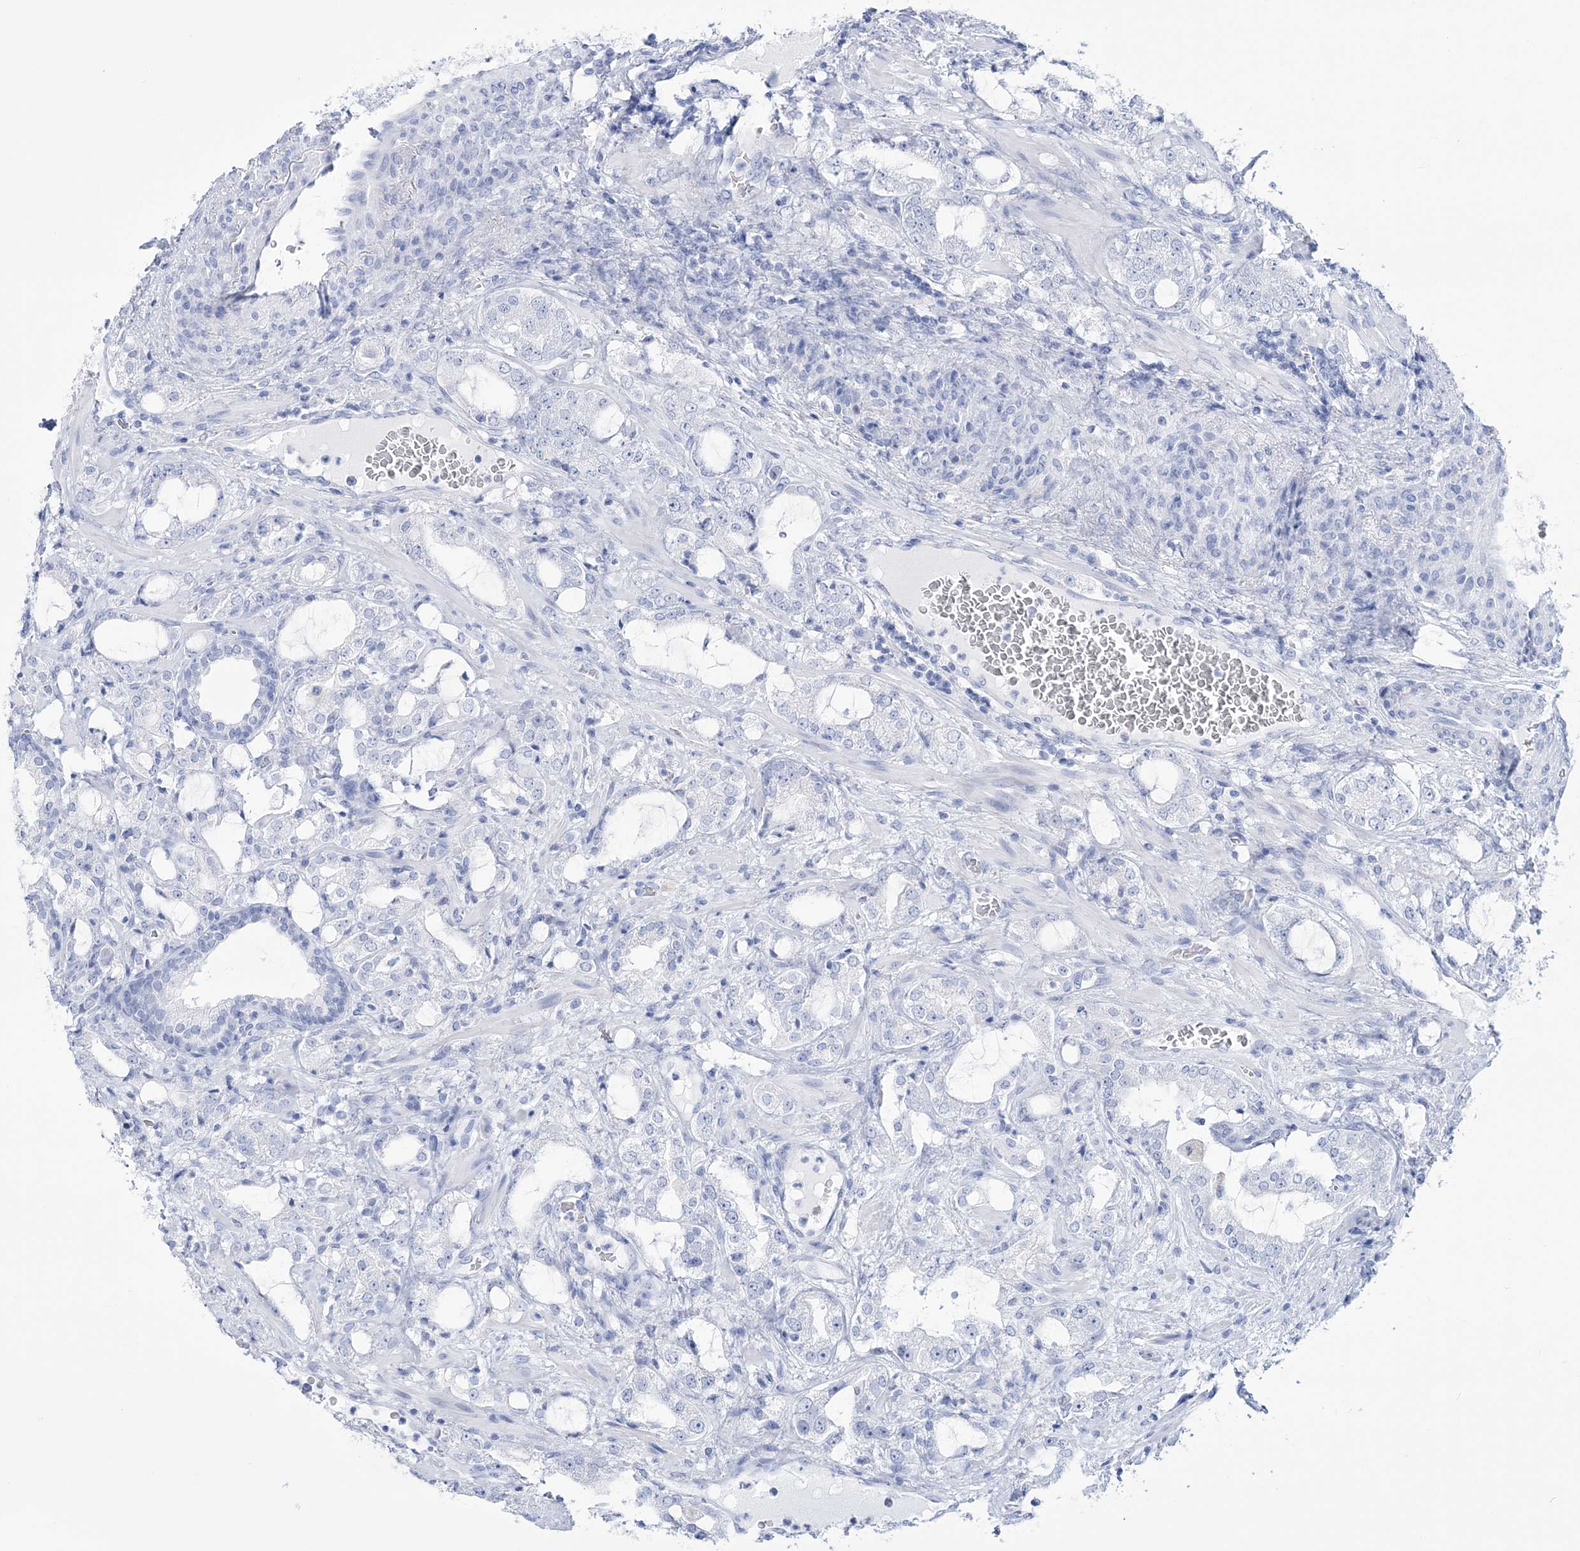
{"staining": {"intensity": "negative", "quantity": "none", "location": "none"}, "tissue": "prostate cancer", "cell_type": "Tumor cells", "image_type": "cancer", "snomed": [{"axis": "morphology", "description": "Adenocarcinoma, High grade"}, {"axis": "topography", "description": "Prostate"}], "caption": "Prostate high-grade adenocarcinoma was stained to show a protein in brown. There is no significant staining in tumor cells.", "gene": "RBP2", "patient": {"sex": "male", "age": 64}}